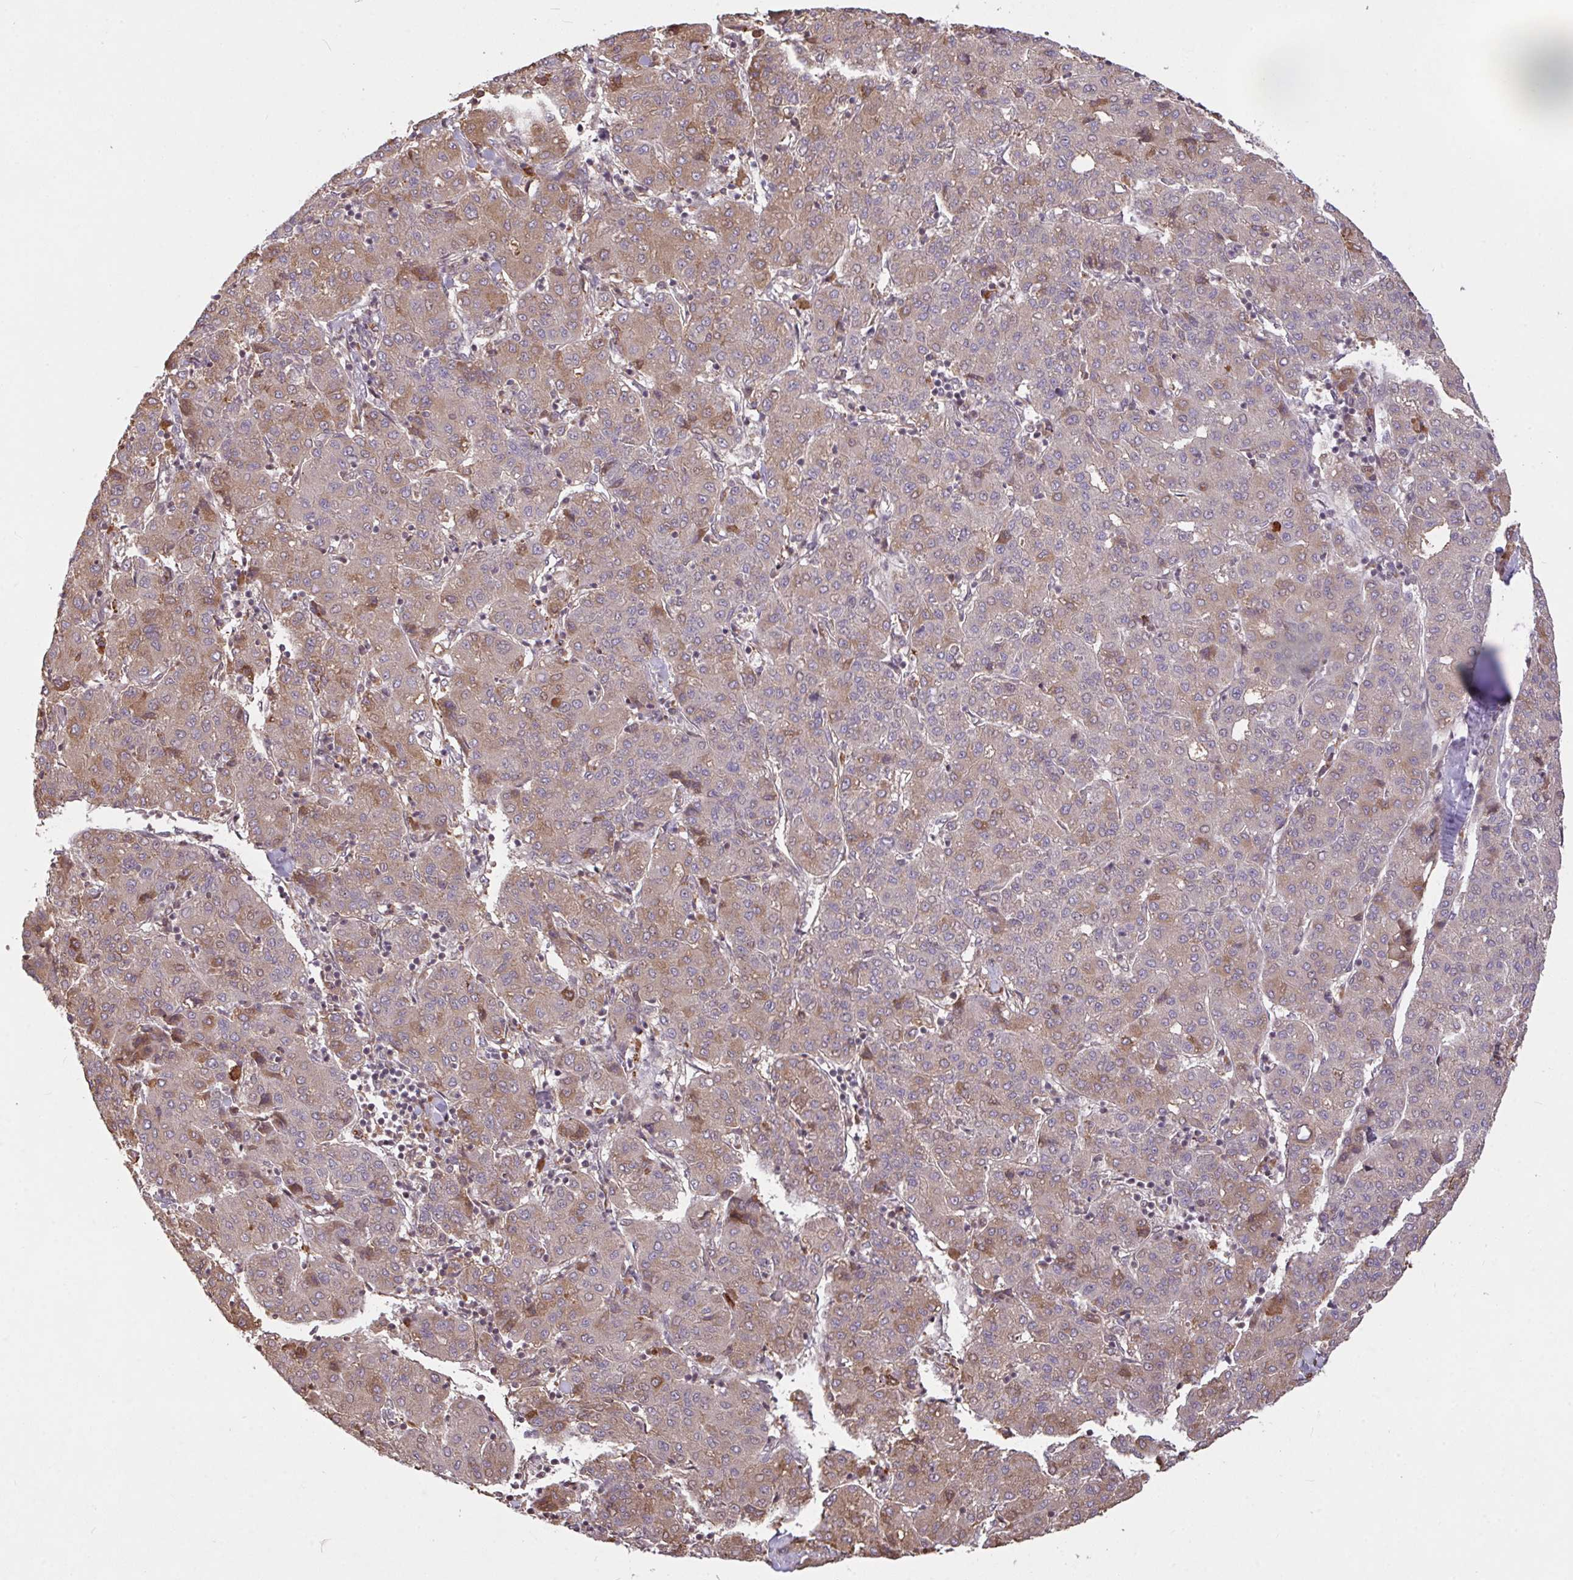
{"staining": {"intensity": "negative", "quantity": "none", "location": "none"}, "tissue": "liver cancer", "cell_type": "Tumor cells", "image_type": "cancer", "snomed": [{"axis": "morphology", "description": "Carcinoma, Hepatocellular, NOS"}, {"axis": "topography", "description": "Liver"}], "caption": "Liver hepatocellular carcinoma stained for a protein using immunohistochemistry demonstrates no positivity tumor cells.", "gene": "FCER1A", "patient": {"sex": "male", "age": 65}}